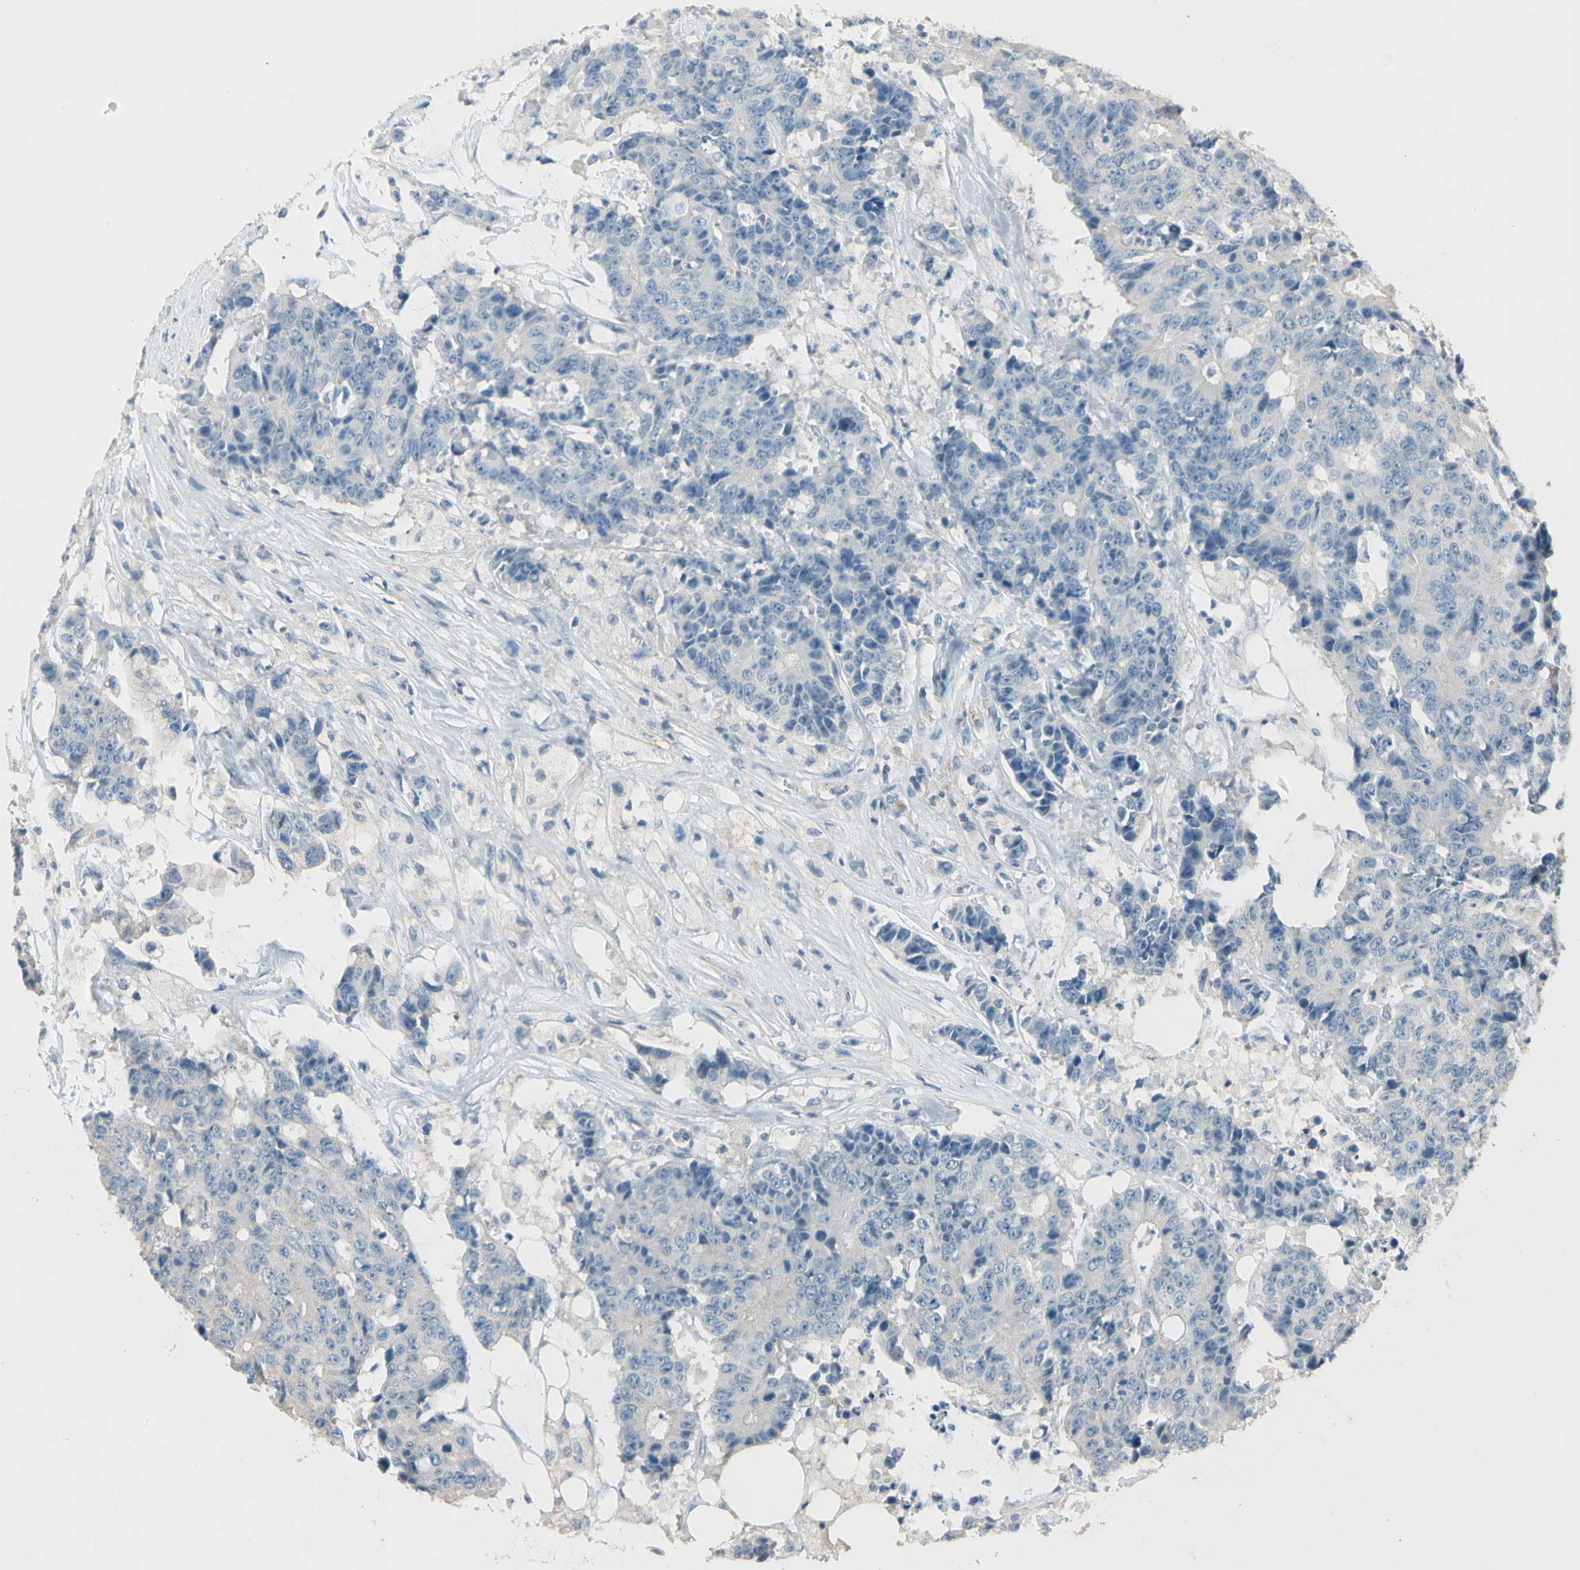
{"staining": {"intensity": "negative", "quantity": "none", "location": "none"}, "tissue": "colorectal cancer", "cell_type": "Tumor cells", "image_type": "cancer", "snomed": [{"axis": "morphology", "description": "Adenocarcinoma, NOS"}, {"axis": "topography", "description": "Colon"}], "caption": "An IHC histopathology image of colorectal cancer (adenocarcinoma) is shown. There is no staining in tumor cells of colorectal cancer (adenocarcinoma).", "gene": "MAP3K7", "patient": {"sex": "female", "age": 86}}